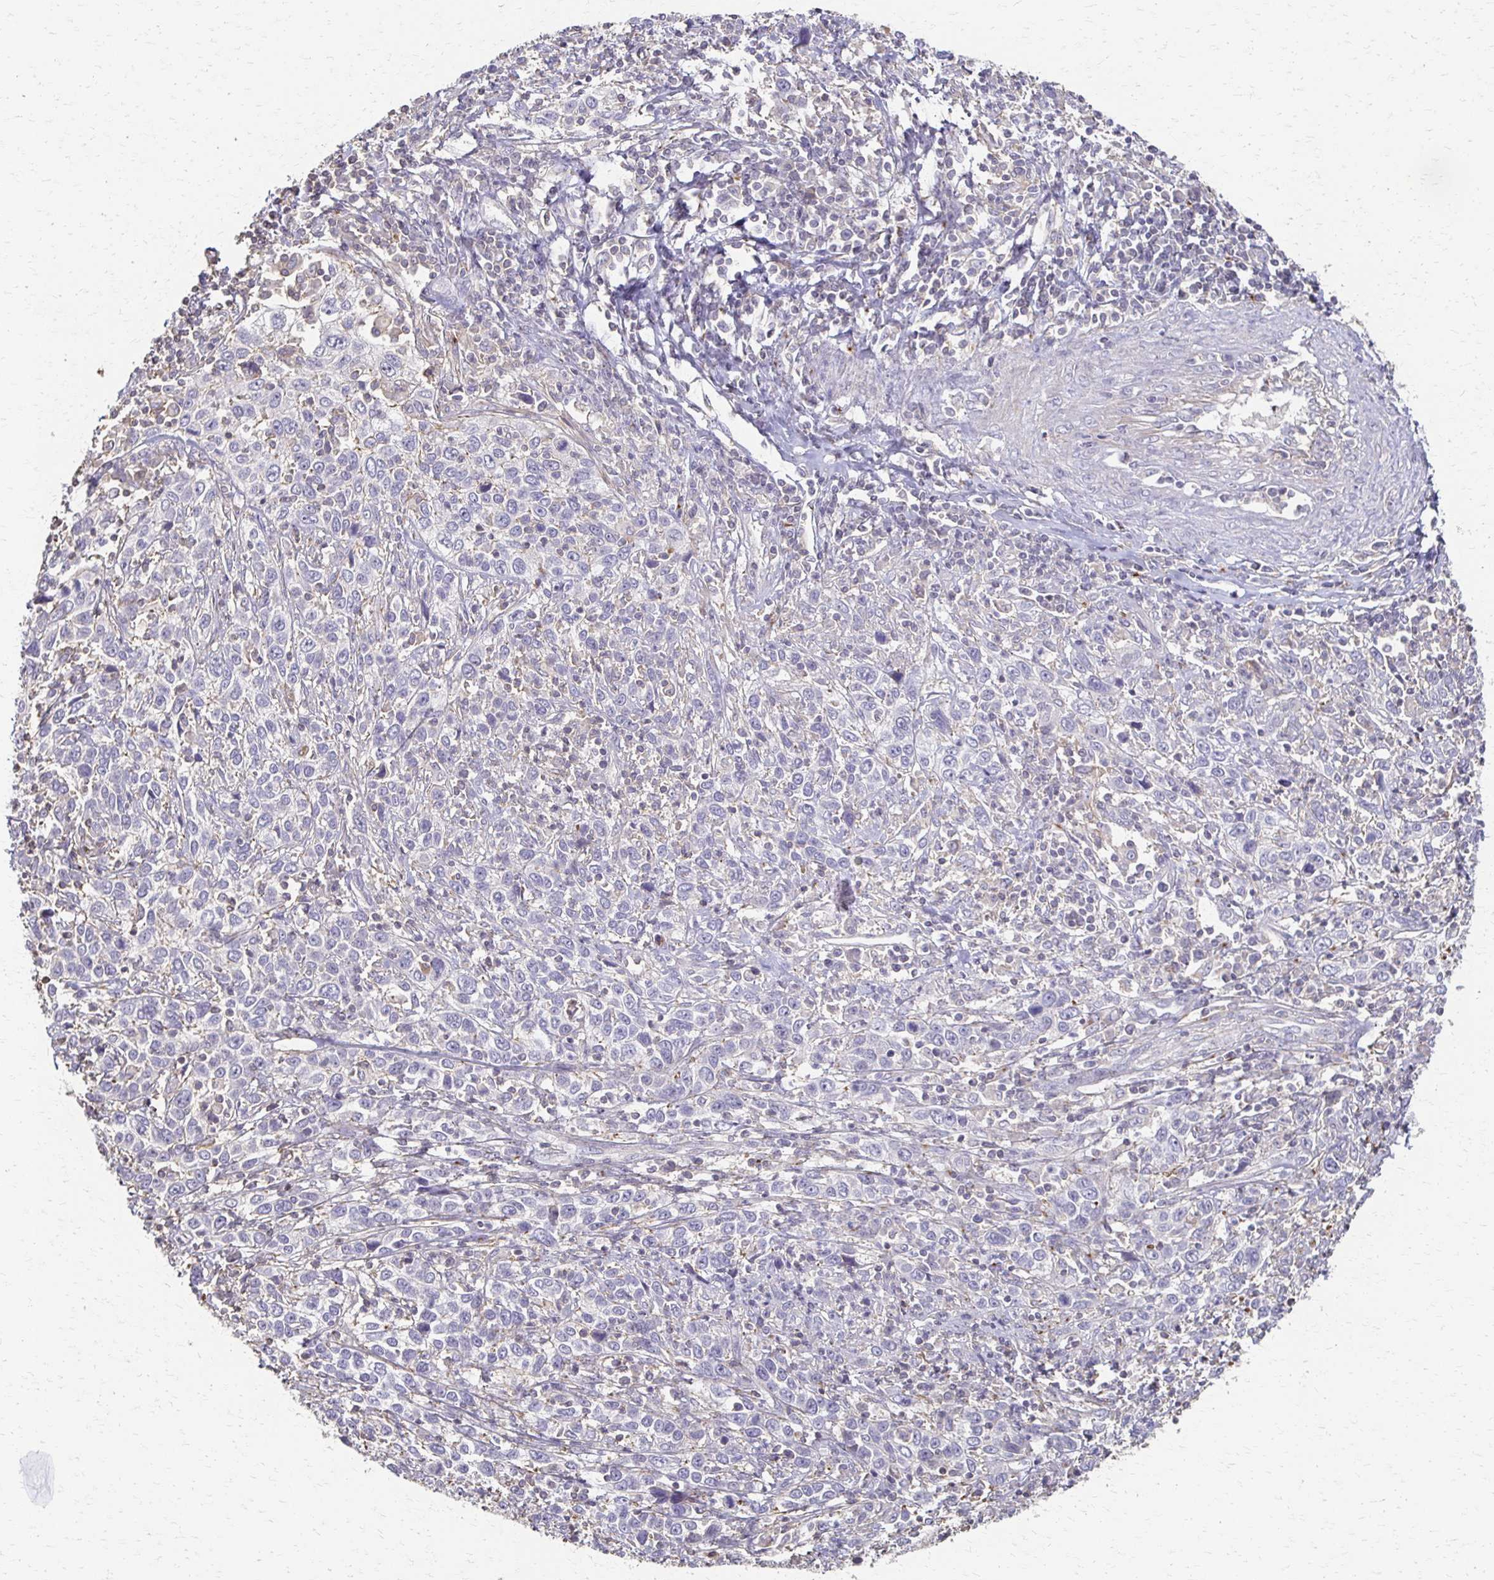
{"staining": {"intensity": "negative", "quantity": "none", "location": "none"}, "tissue": "cervical cancer", "cell_type": "Tumor cells", "image_type": "cancer", "snomed": [{"axis": "morphology", "description": "Squamous cell carcinoma, NOS"}, {"axis": "topography", "description": "Cervix"}], "caption": "Immunohistochemistry histopathology image of neoplastic tissue: cervical cancer stained with DAB (3,3'-diaminobenzidine) demonstrates no significant protein positivity in tumor cells.", "gene": "C1QTNF7", "patient": {"sex": "female", "age": 46}}